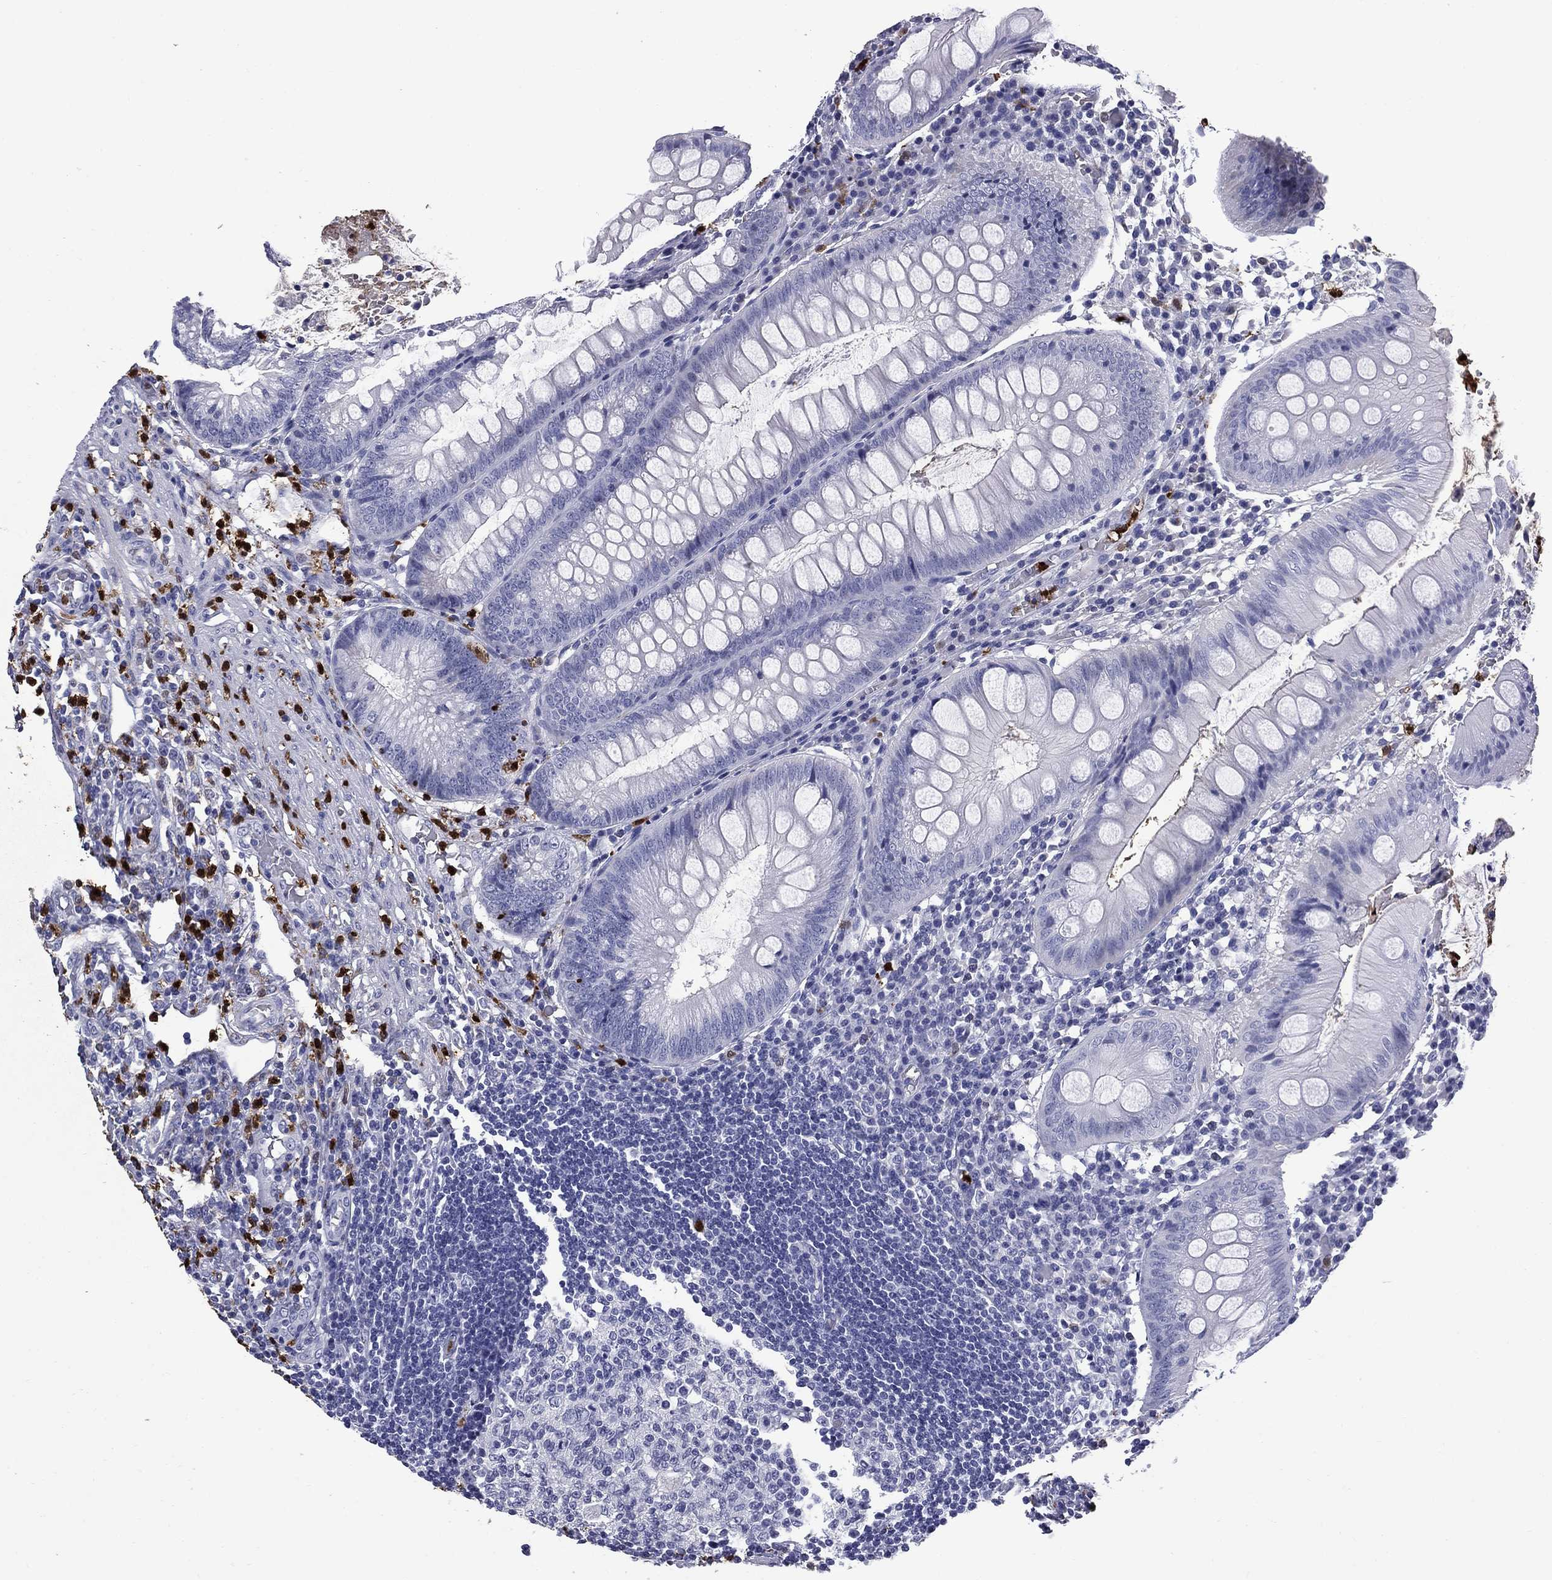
{"staining": {"intensity": "negative", "quantity": "none", "location": "none"}, "tissue": "appendix", "cell_type": "Glandular cells", "image_type": "normal", "snomed": [{"axis": "morphology", "description": "Normal tissue, NOS"}, {"axis": "morphology", "description": "Inflammation, NOS"}, {"axis": "topography", "description": "Appendix"}], "caption": "An immunohistochemistry (IHC) histopathology image of unremarkable appendix is shown. There is no staining in glandular cells of appendix. The staining was performed using DAB to visualize the protein expression in brown, while the nuclei were stained in blue with hematoxylin (Magnification: 20x).", "gene": "TRIM29", "patient": {"sex": "male", "age": 16}}